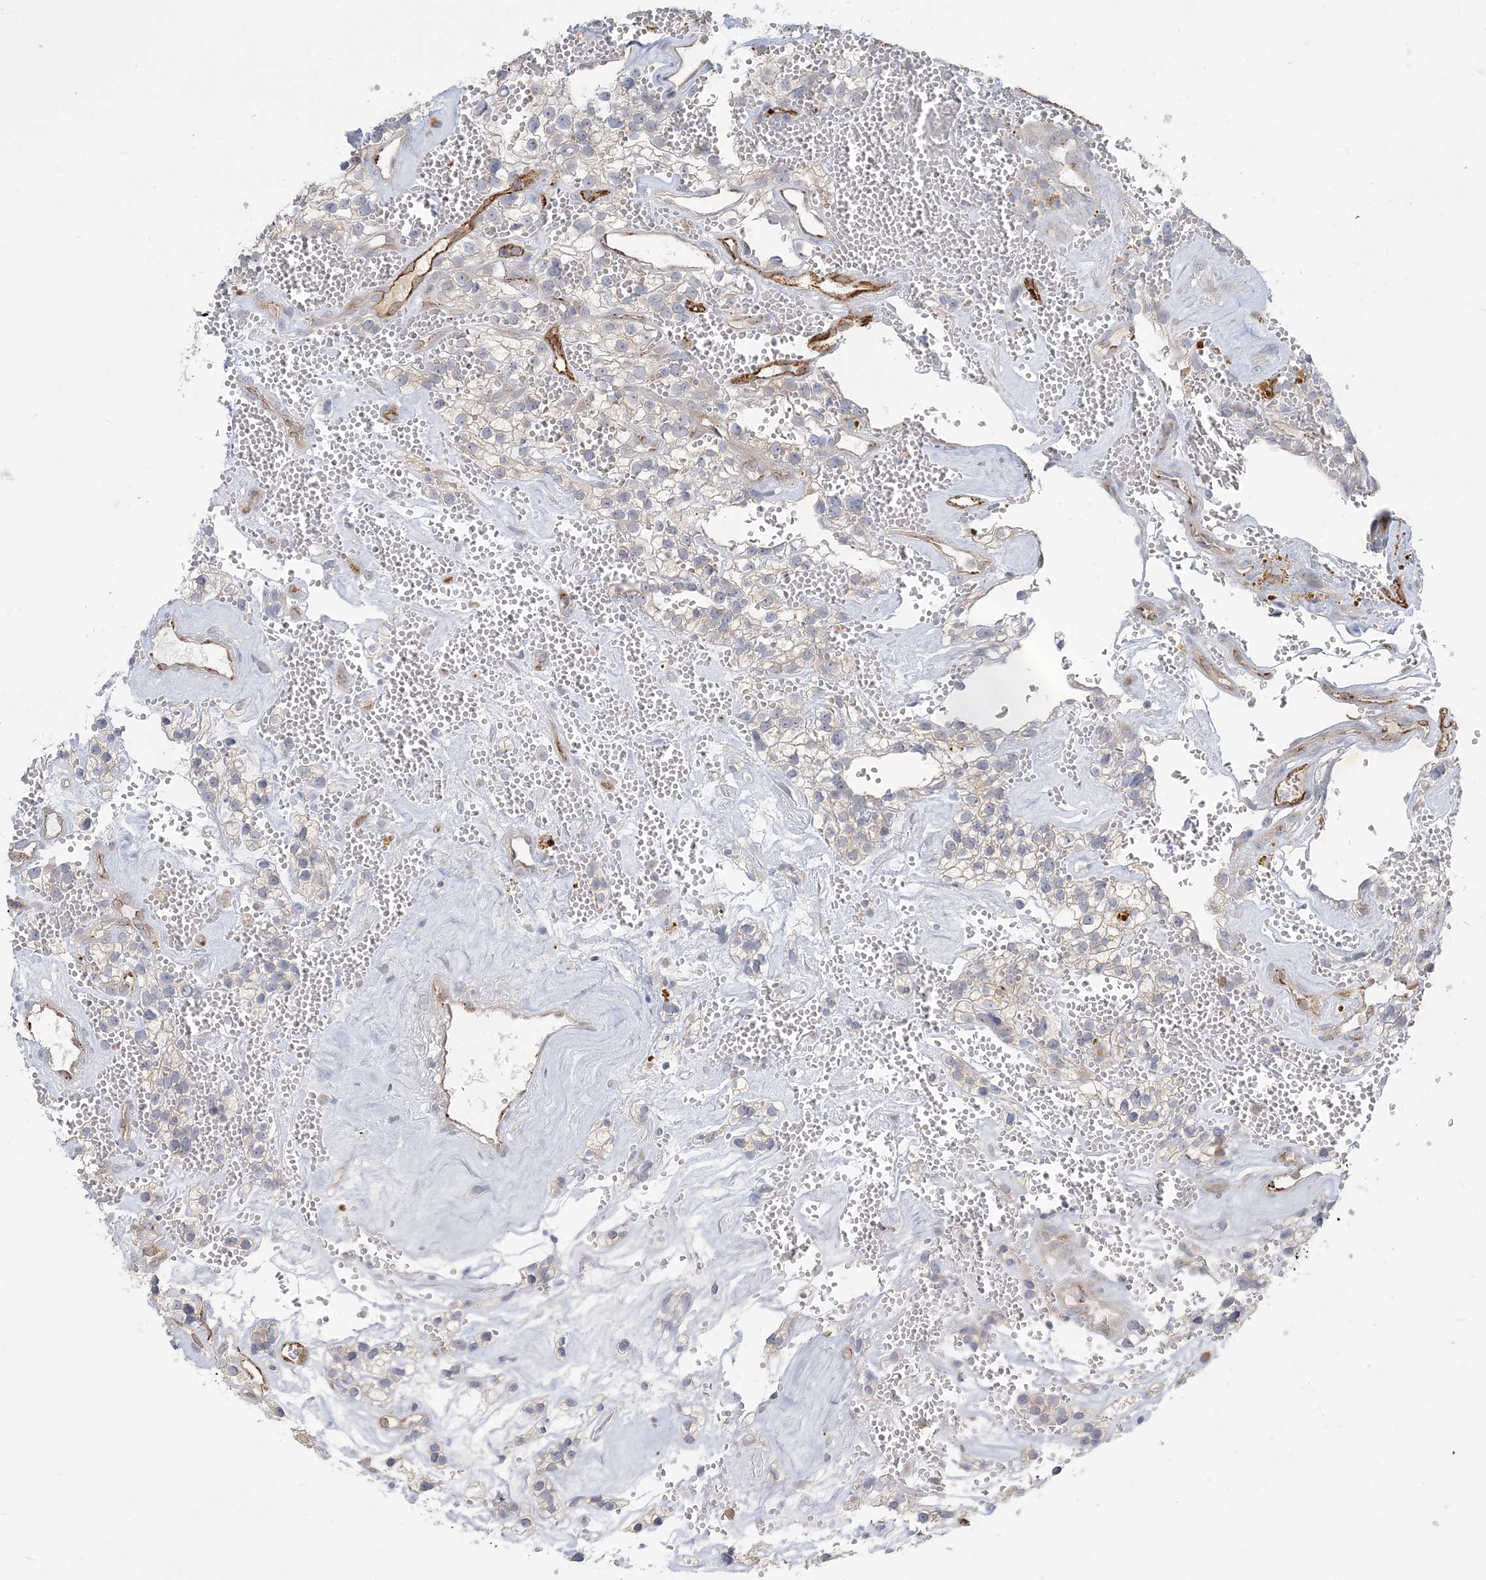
{"staining": {"intensity": "negative", "quantity": "none", "location": "none"}, "tissue": "renal cancer", "cell_type": "Tumor cells", "image_type": "cancer", "snomed": [{"axis": "morphology", "description": "Adenocarcinoma, NOS"}, {"axis": "topography", "description": "Kidney"}], "caption": "Immunohistochemistry histopathology image of renal cancer (adenocarcinoma) stained for a protein (brown), which shows no staining in tumor cells. The staining is performed using DAB (3,3'-diaminobenzidine) brown chromogen with nuclei counter-stained in using hematoxylin.", "gene": "INPP1", "patient": {"sex": "female", "age": 57}}